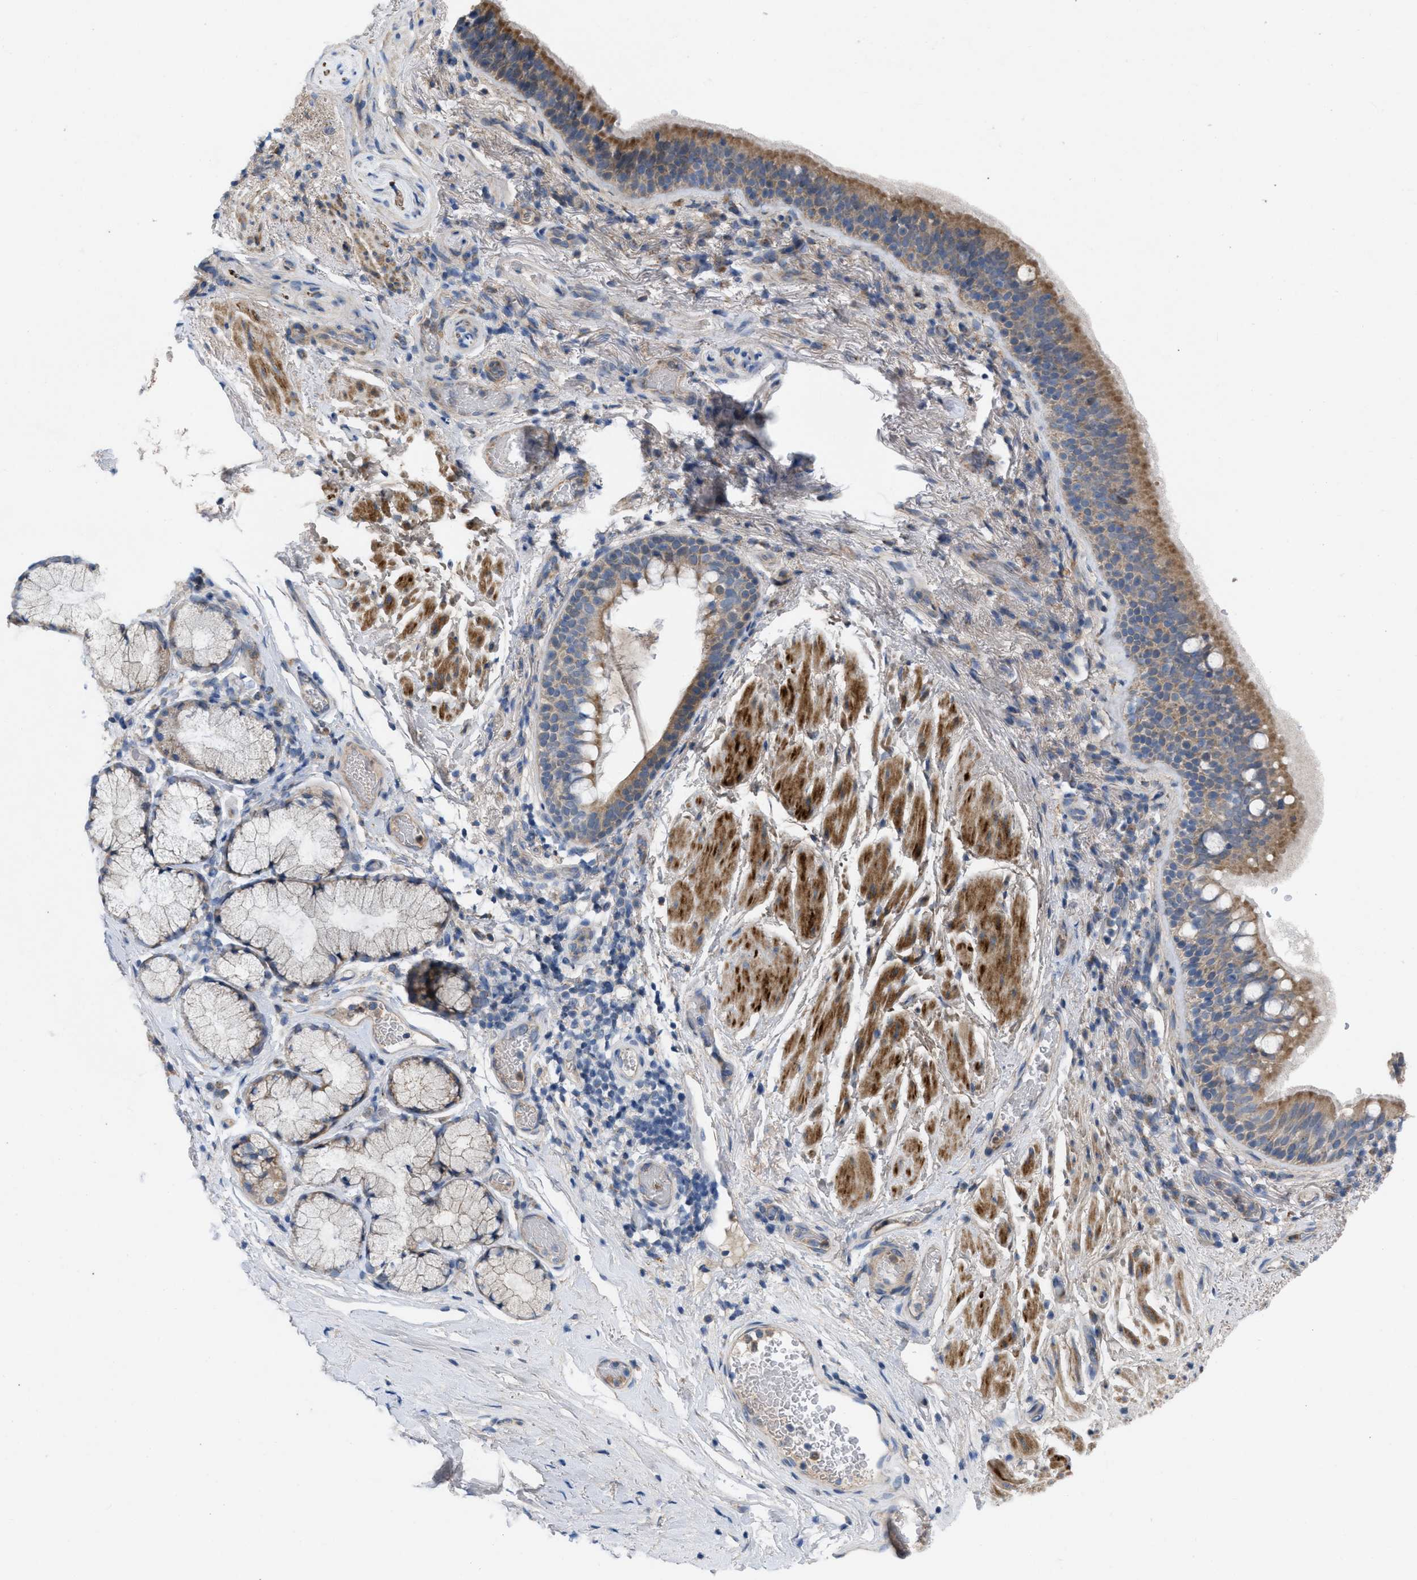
{"staining": {"intensity": "moderate", "quantity": ">75%", "location": "cytoplasmic/membranous"}, "tissue": "bronchus", "cell_type": "Respiratory epithelial cells", "image_type": "normal", "snomed": [{"axis": "morphology", "description": "Normal tissue, NOS"}, {"axis": "morphology", "description": "Inflammation, NOS"}, {"axis": "topography", "description": "Cartilage tissue"}, {"axis": "topography", "description": "Bronchus"}], "caption": "DAB (3,3'-diaminobenzidine) immunohistochemical staining of unremarkable human bronchus demonstrates moderate cytoplasmic/membranous protein positivity in approximately >75% of respiratory epithelial cells.", "gene": "PLPPR5", "patient": {"sex": "male", "age": 77}}